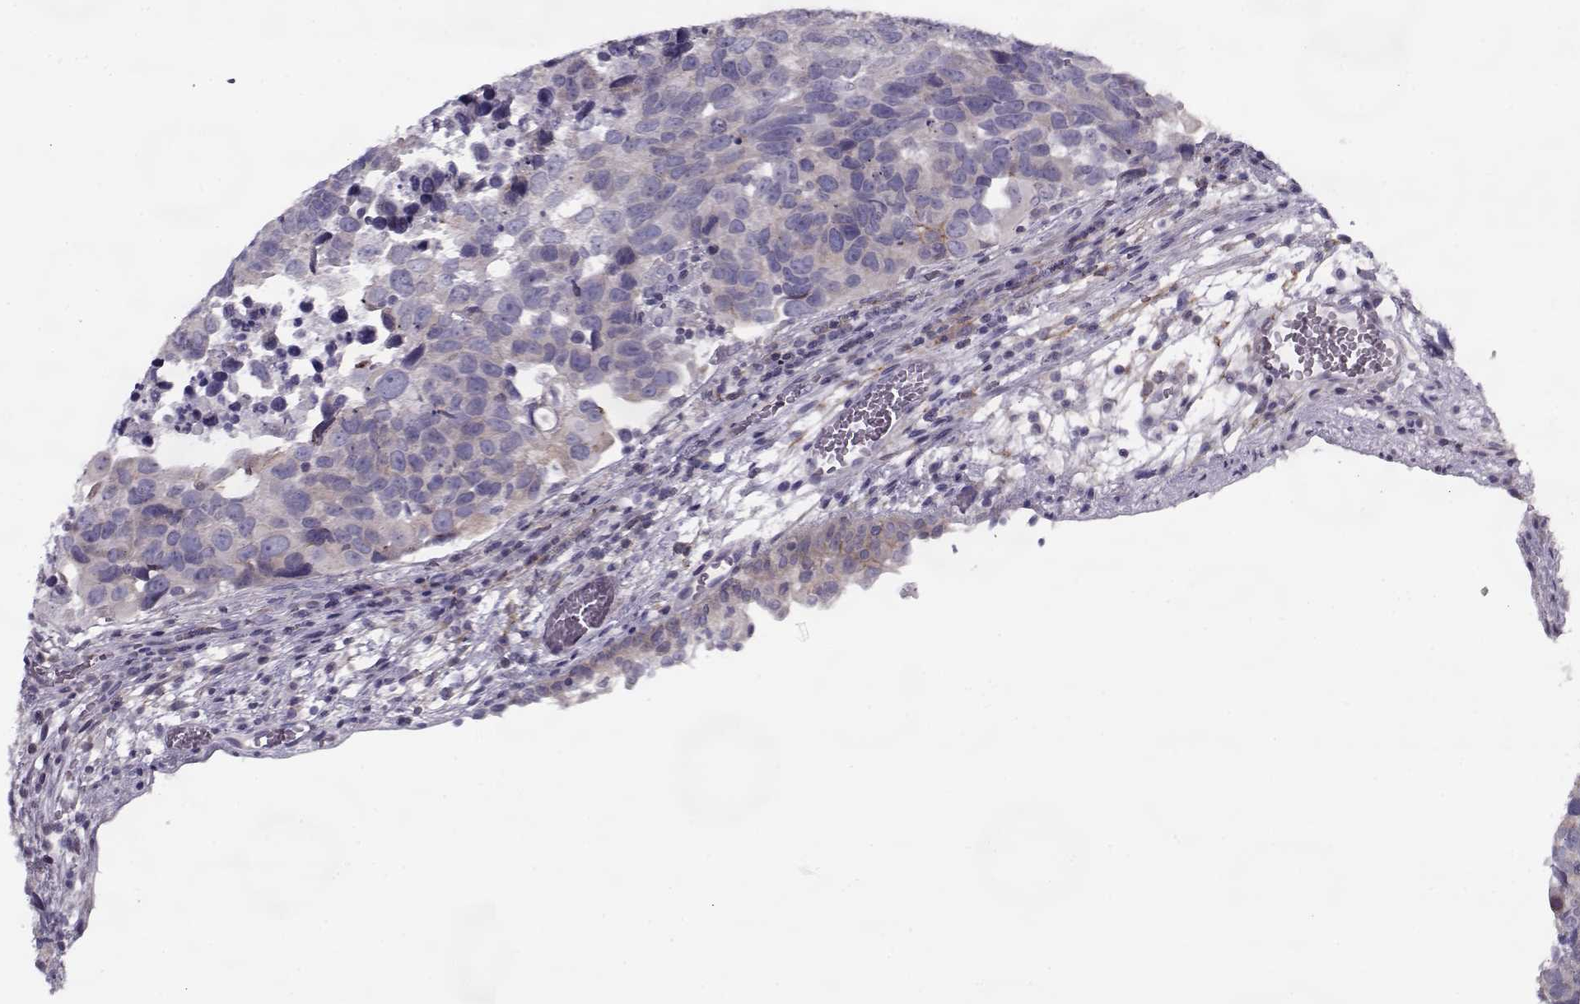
{"staining": {"intensity": "weak", "quantity": ">75%", "location": "cytoplasmic/membranous"}, "tissue": "urothelial cancer", "cell_type": "Tumor cells", "image_type": "cancer", "snomed": [{"axis": "morphology", "description": "Urothelial carcinoma, High grade"}, {"axis": "topography", "description": "Urinary bladder"}], "caption": "Brown immunohistochemical staining in urothelial carcinoma (high-grade) reveals weak cytoplasmic/membranous expression in approximately >75% of tumor cells.", "gene": "PP2D1", "patient": {"sex": "male", "age": 60}}